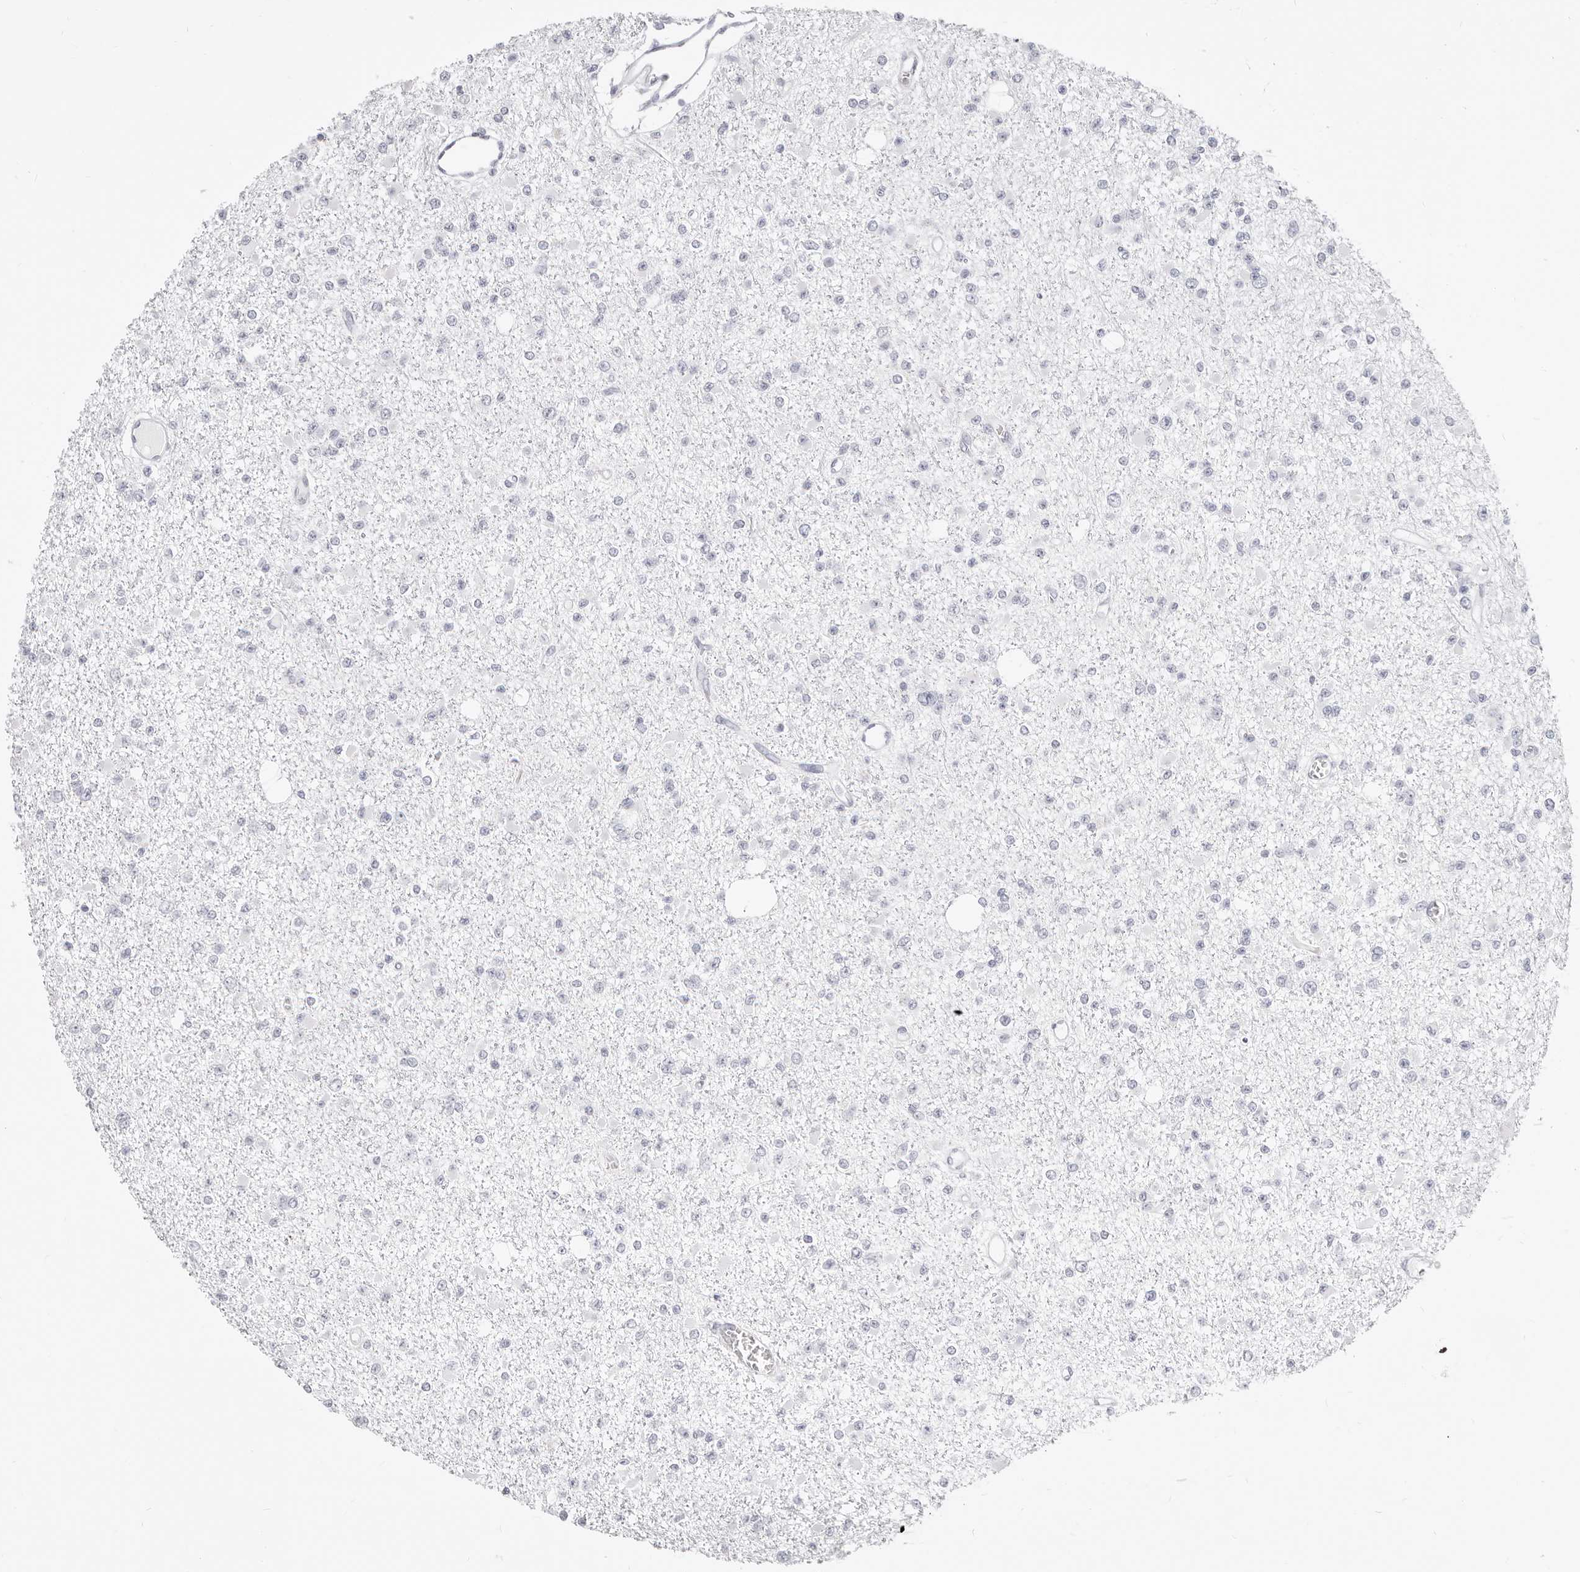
{"staining": {"intensity": "negative", "quantity": "none", "location": "none"}, "tissue": "glioma", "cell_type": "Tumor cells", "image_type": "cancer", "snomed": [{"axis": "morphology", "description": "Glioma, malignant, Low grade"}, {"axis": "topography", "description": "Brain"}], "caption": "IHC image of human malignant low-grade glioma stained for a protein (brown), which exhibits no staining in tumor cells.", "gene": "CAMP", "patient": {"sex": "female", "age": 22}}